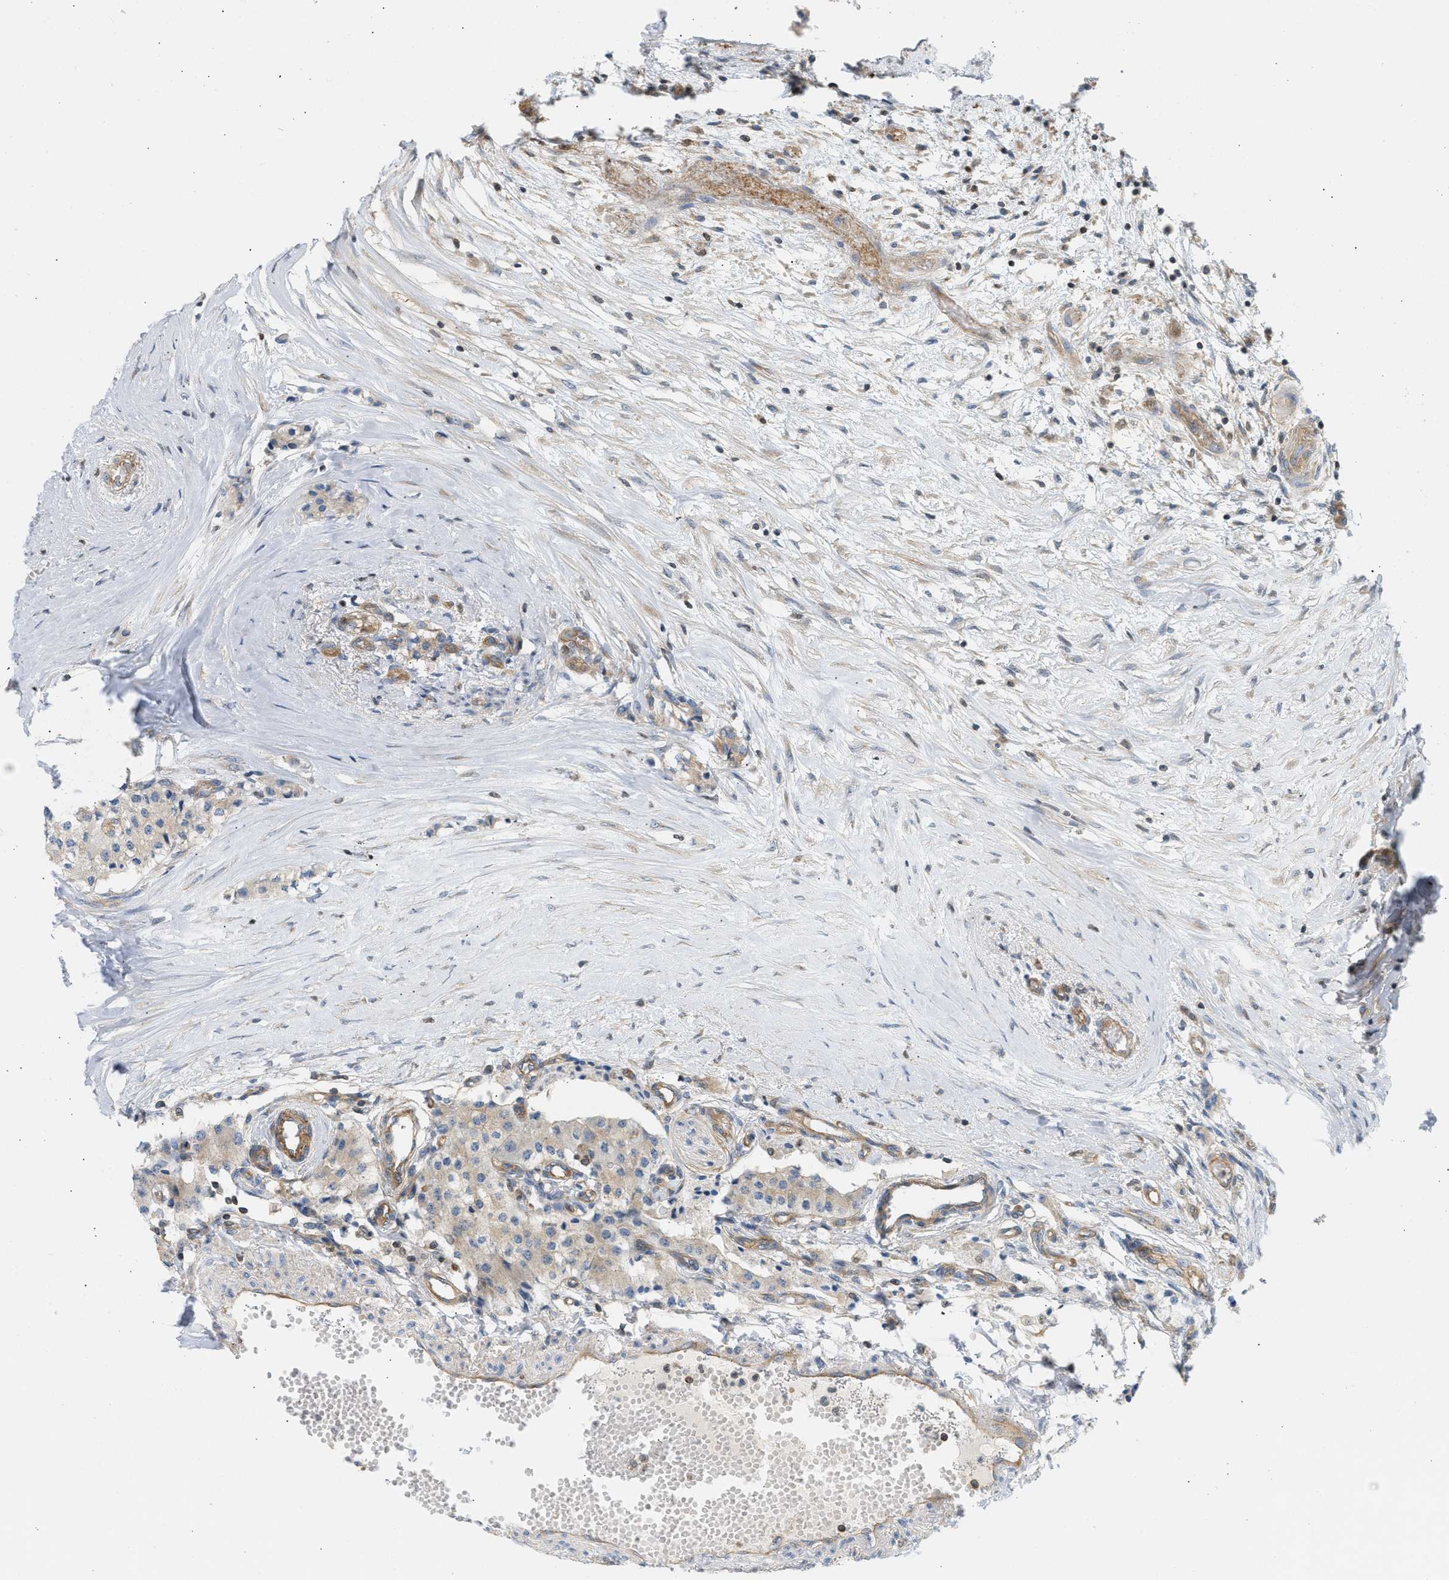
{"staining": {"intensity": "weak", "quantity": "25%-75%", "location": "cytoplasmic/membranous"}, "tissue": "carcinoid", "cell_type": "Tumor cells", "image_type": "cancer", "snomed": [{"axis": "morphology", "description": "Carcinoid, malignant, NOS"}, {"axis": "topography", "description": "Colon"}], "caption": "Approximately 25%-75% of tumor cells in carcinoid exhibit weak cytoplasmic/membranous protein expression as visualized by brown immunohistochemical staining.", "gene": "STRN", "patient": {"sex": "female", "age": 52}}